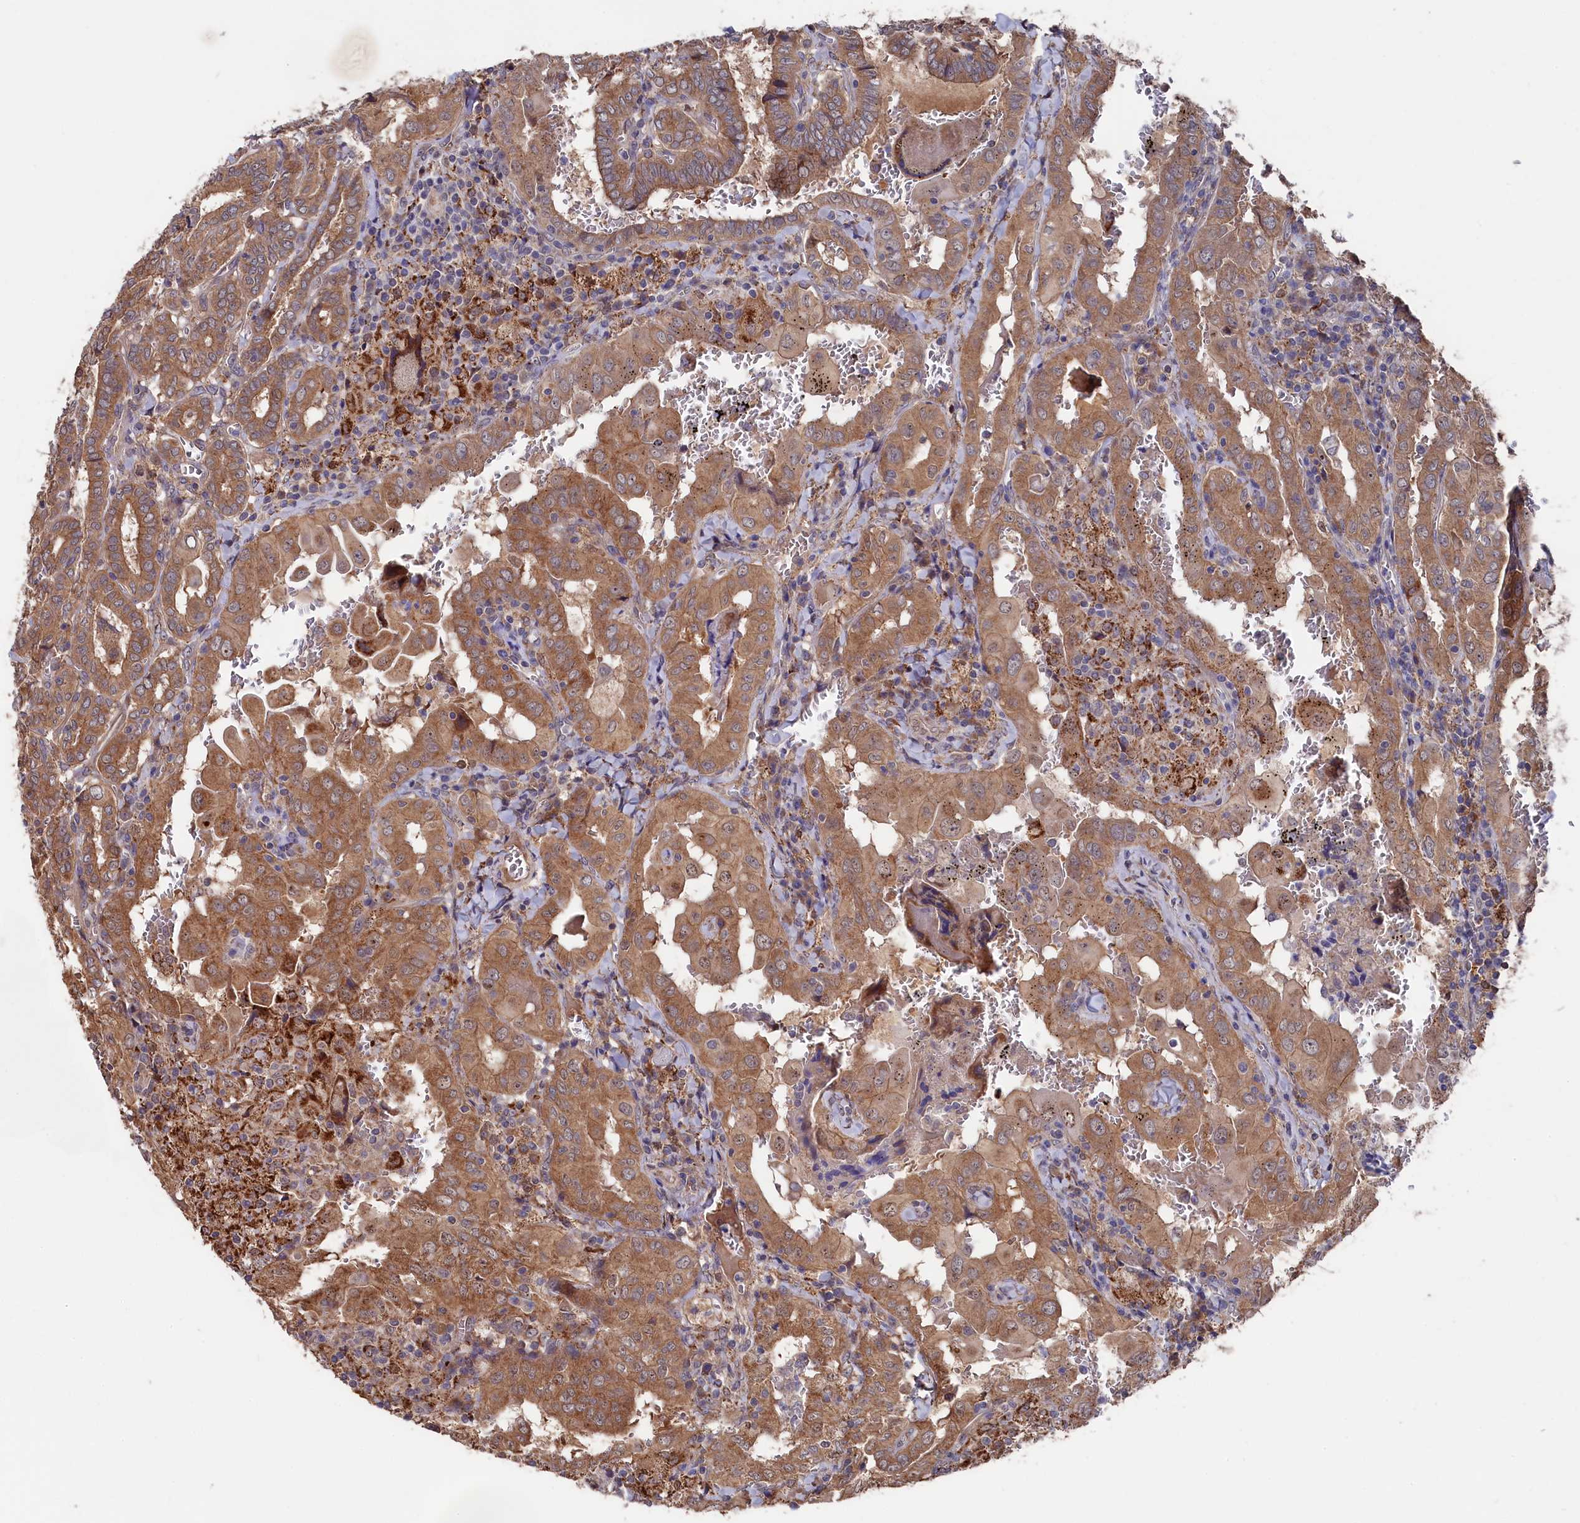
{"staining": {"intensity": "moderate", "quantity": ">75%", "location": "cytoplasmic/membranous"}, "tissue": "thyroid cancer", "cell_type": "Tumor cells", "image_type": "cancer", "snomed": [{"axis": "morphology", "description": "Papillary adenocarcinoma, NOS"}, {"axis": "topography", "description": "Thyroid gland"}], "caption": "About >75% of tumor cells in human papillary adenocarcinoma (thyroid) reveal moderate cytoplasmic/membranous protein staining as visualized by brown immunohistochemical staining.", "gene": "SLC12A4", "patient": {"sex": "female", "age": 72}}